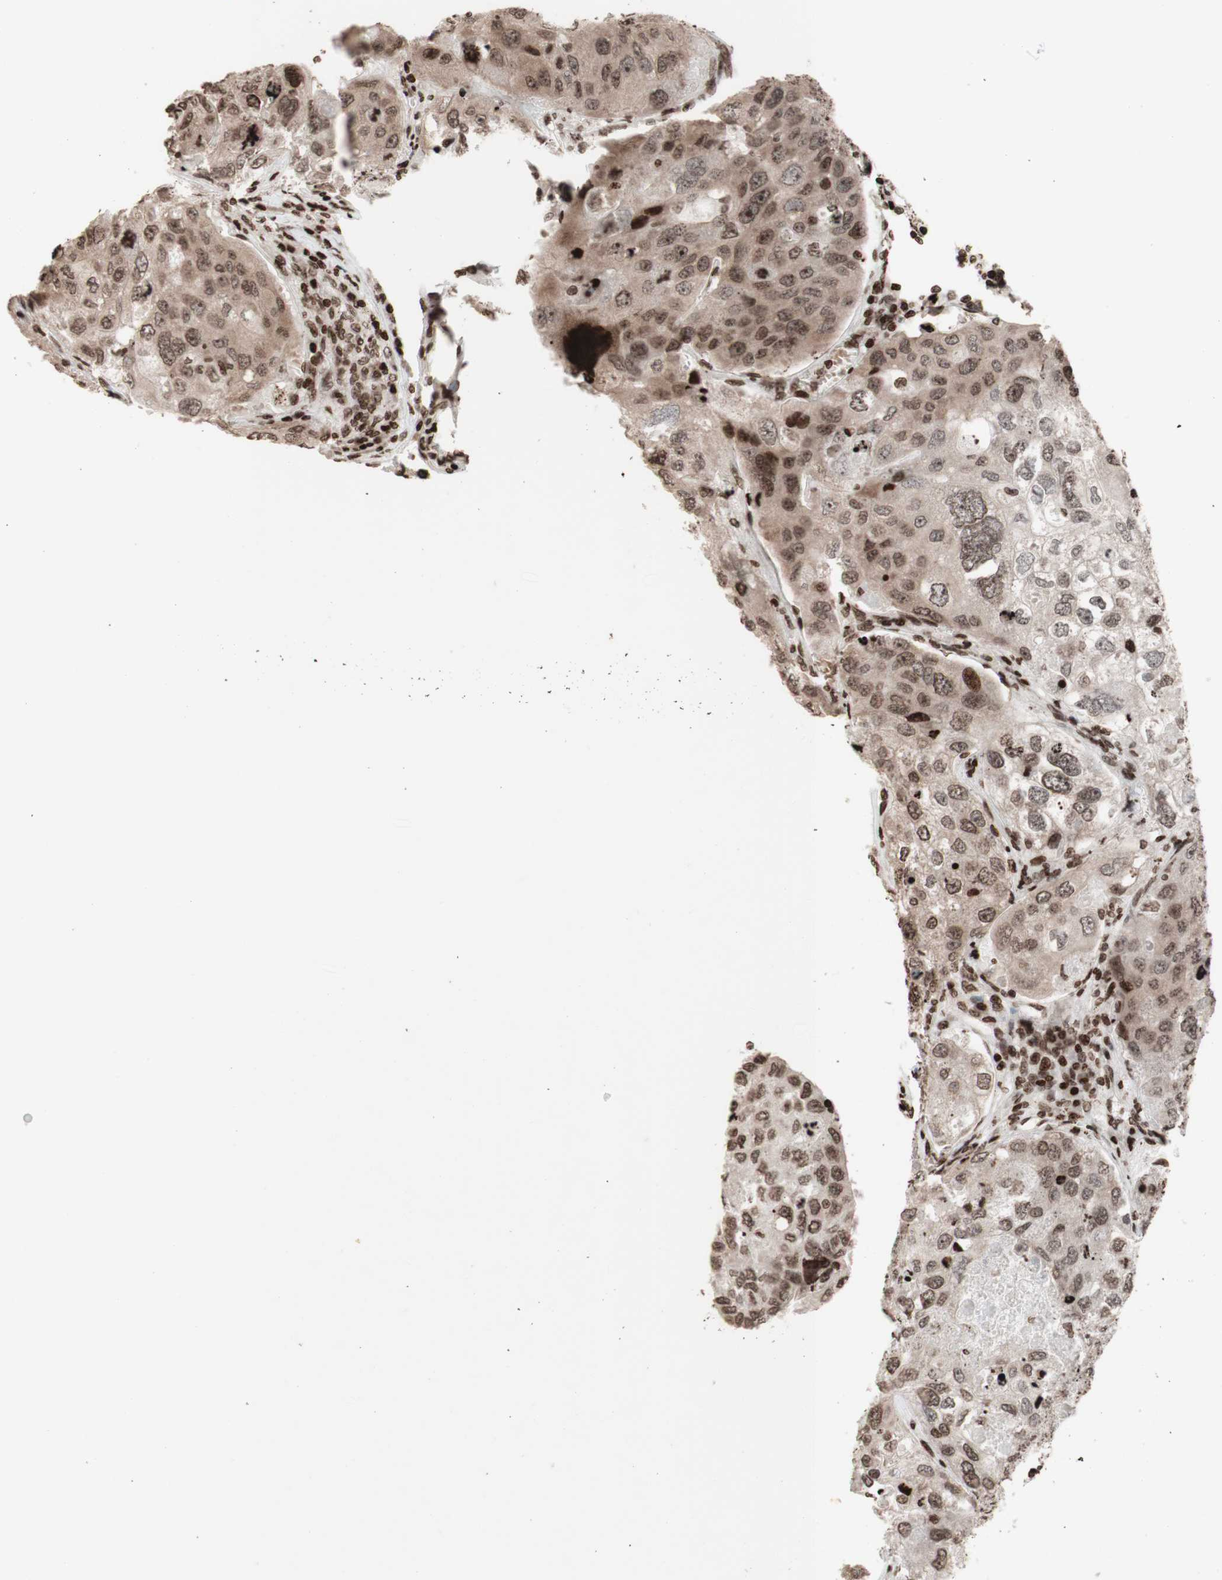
{"staining": {"intensity": "moderate", "quantity": ">75%", "location": "nuclear"}, "tissue": "urothelial cancer", "cell_type": "Tumor cells", "image_type": "cancer", "snomed": [{"axis": "morphology", "description": "Urothelial carcinoma, High grade"}, {"axis": "topography", "description": "Lymph node"}, {"axis": "topography", "description": "Urinary bladder"}], "caption": "Urothelial carcinoma (high-grade) stained with a protein marker demonstrates moderate staining in tumor cells.", "gene": "NCAPD2", "patient": {"sex": "male", "age": 51}}